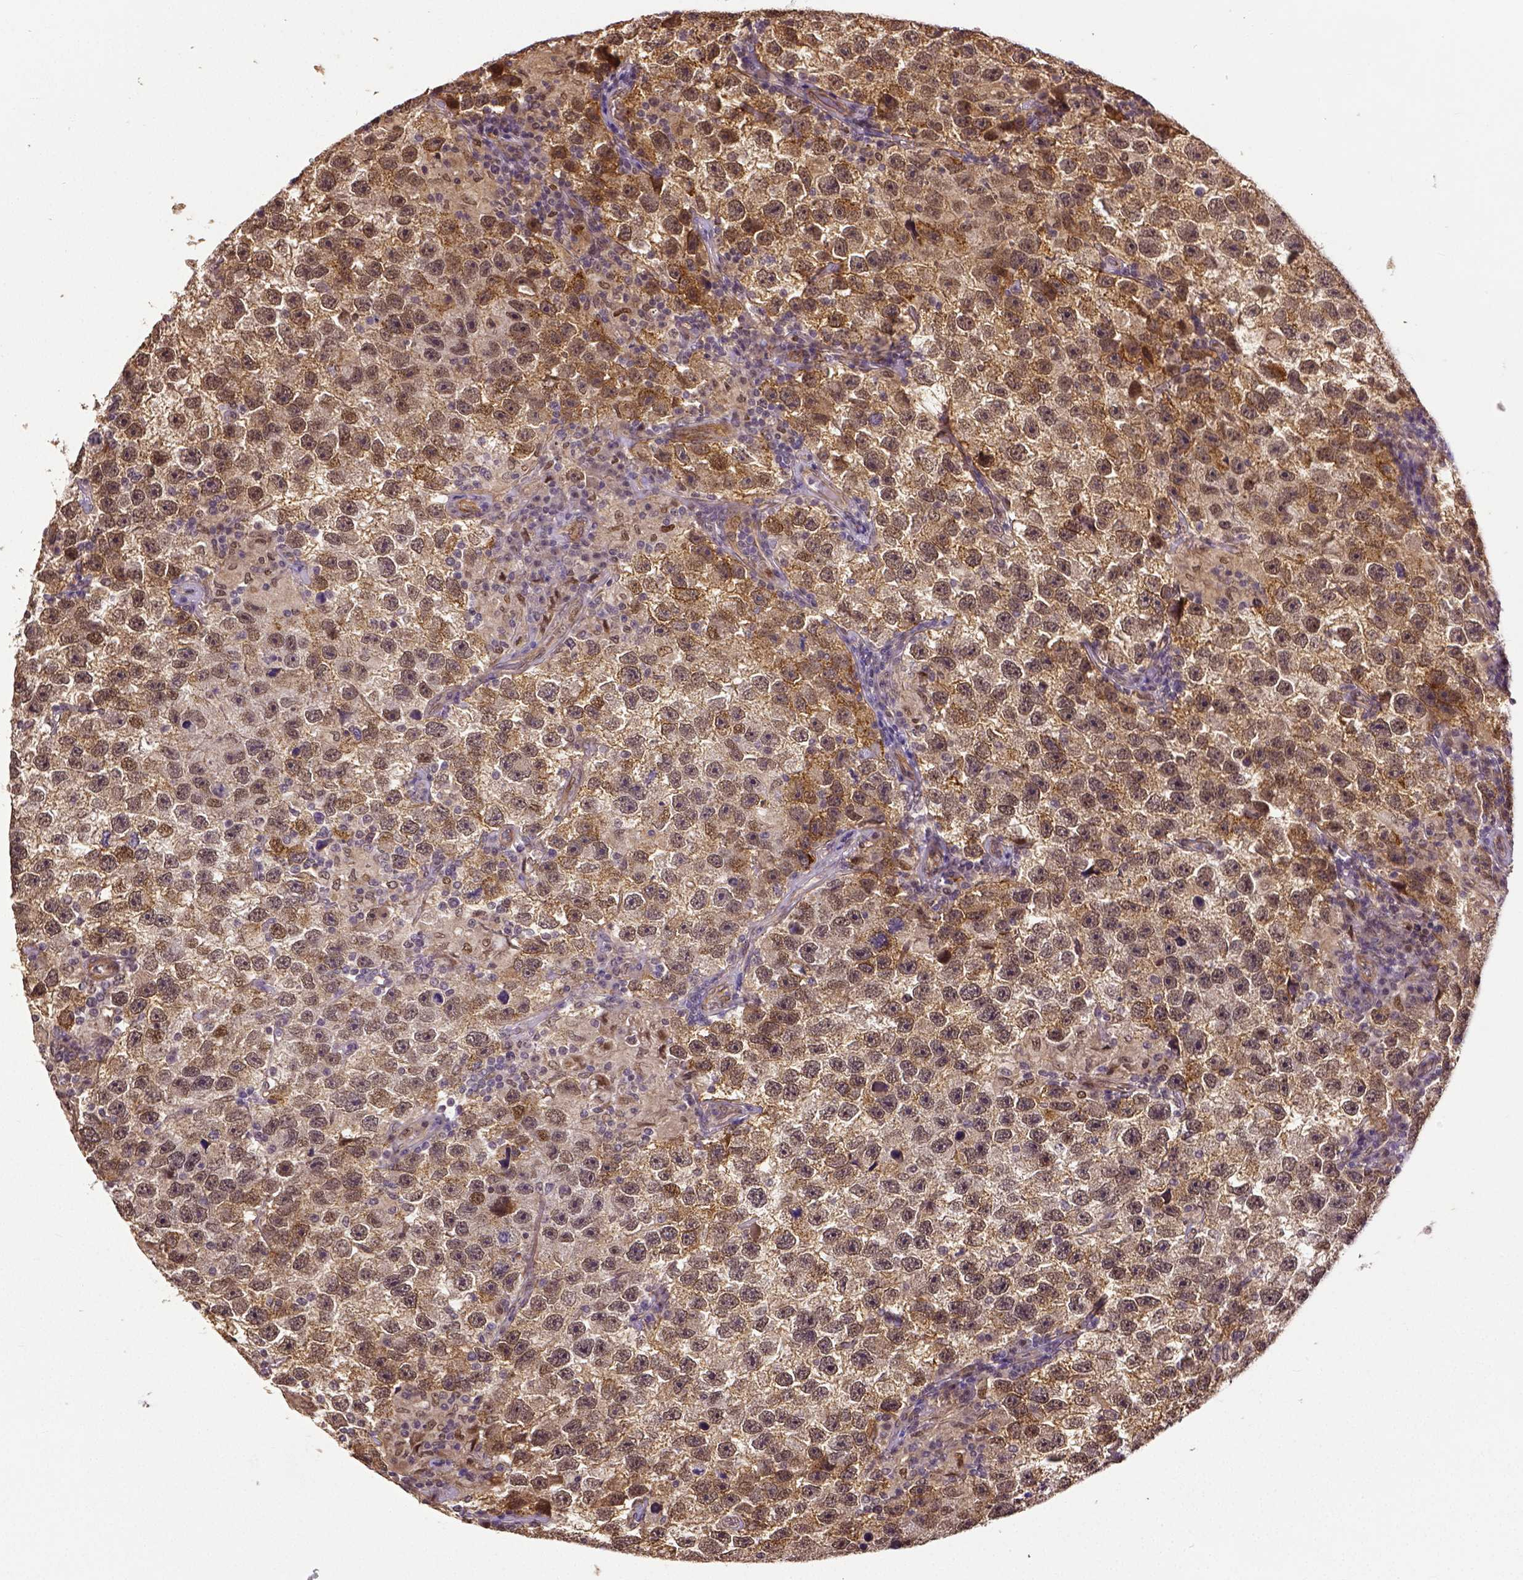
{"staining": {"intensity": "moderate", "quantity": ">75%", "location": "cytoplasmic/membranous"}, "tissue": "testis cancer", "cell_type": "Tumor cells", "image_type": "cancer", "snomed": [{"axis": "morphology", "description": "Seminoma, NOS"}, {"axis": "topography", "description": "Testis"}], "caption": "A medium amount of moderate cytoplasmic/membranous staining is identified in about >75% of tumor cells in seminoma (testis) tissue.", "gene": "DICER1", "patient": {"sex": "male", "age": 26}}